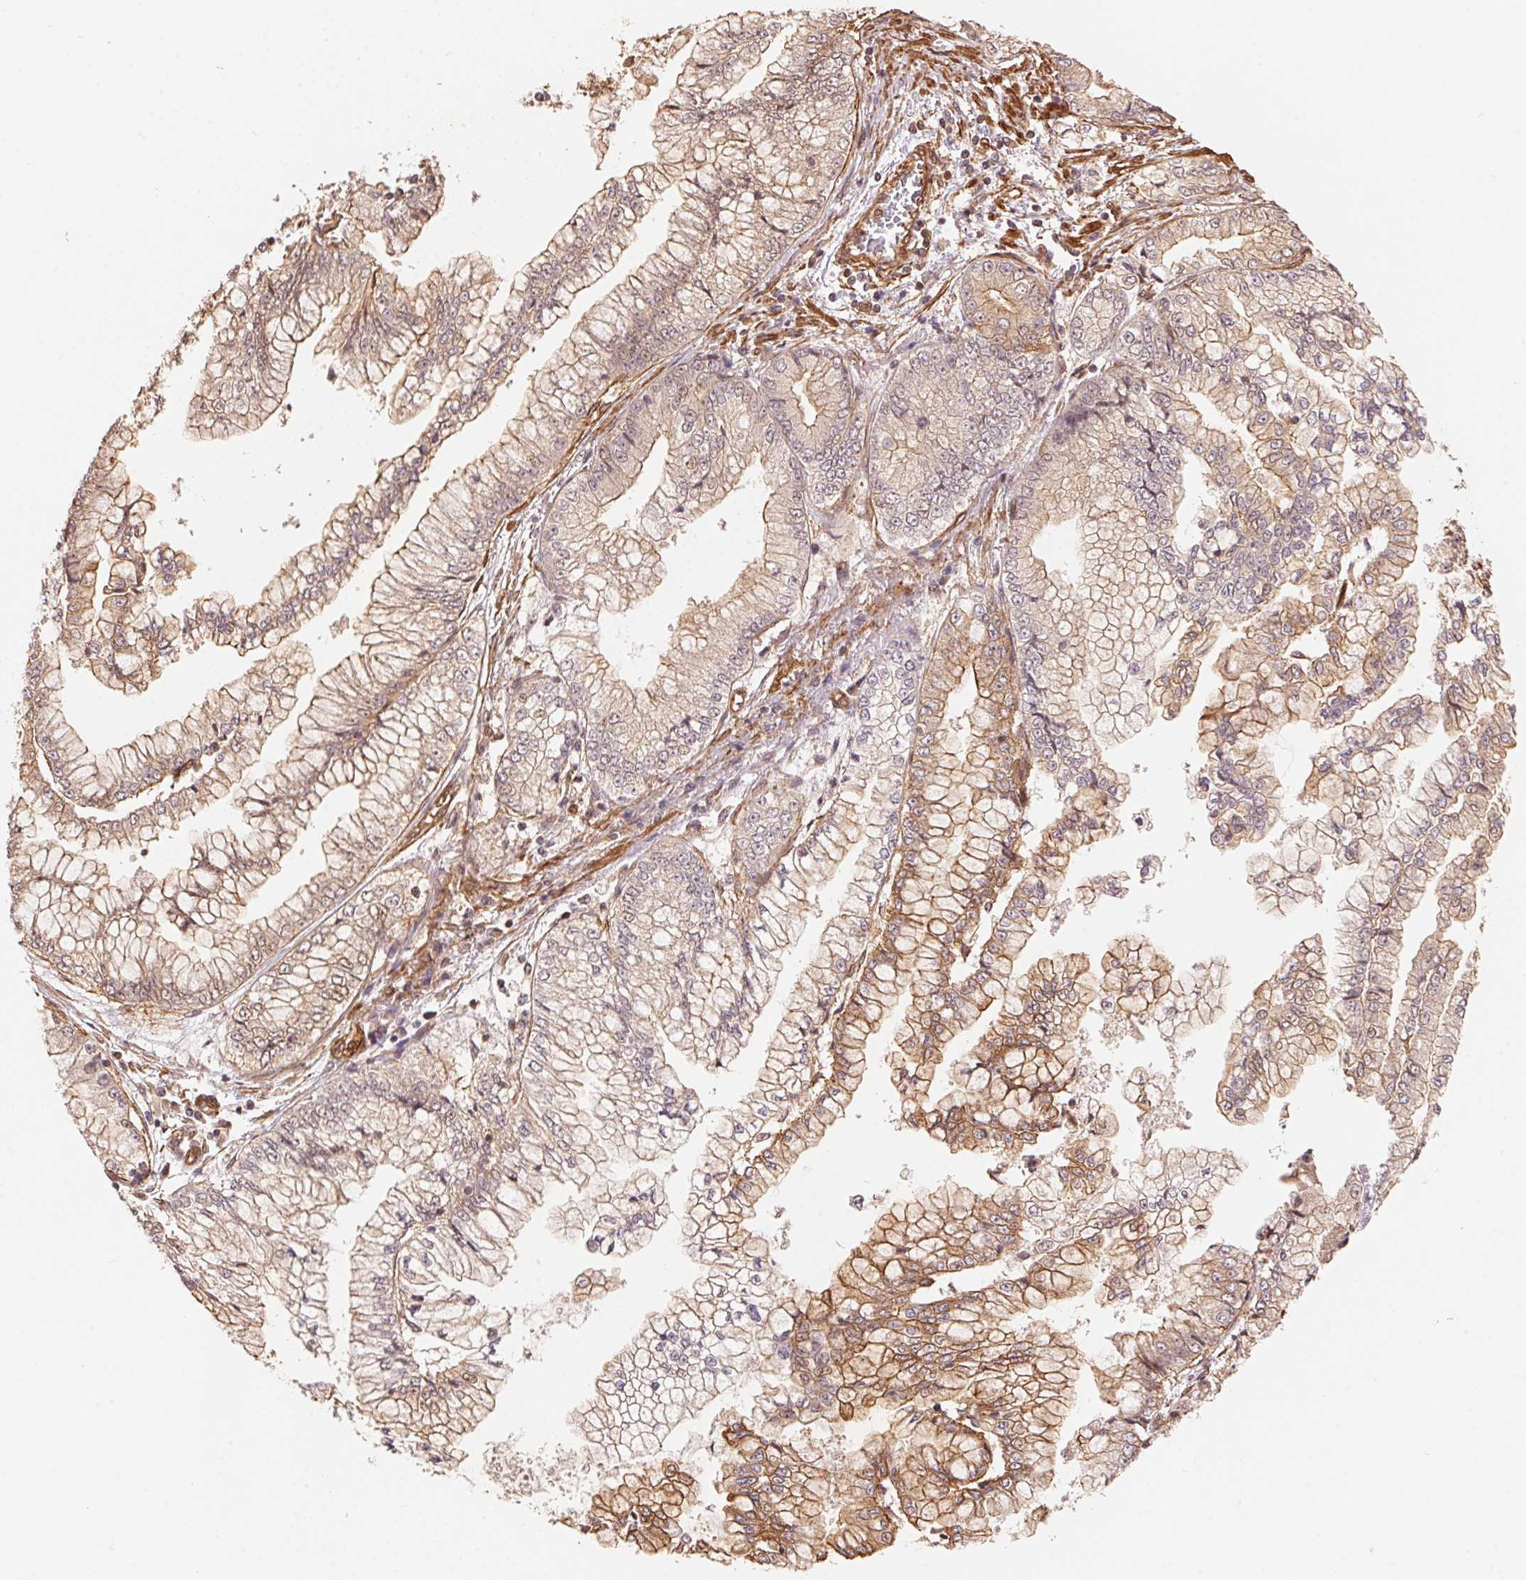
{"staining": {"intensity": "weak", "quantity": "25%-75%", "location": "cytoplasmic/membranous"}, "tissue": "stomach cancer", "cell_type": "Tumor cells", "image_type": "cancer", "snomed": [{"axis": "morphology", "description": "Adenocarcinoma, NOS"}, {"axis": "topography", "description": "Stomach, upper"}], "caption": "Immunohistochemical staining of human stomach adenocarcinoma reveals low levels of weak cytoplasmic/membranous protein staining in approximately 25%-75% of tumor cells.", "gene": "TNIP2", "patient": {"sex": "female", "age": 74}}